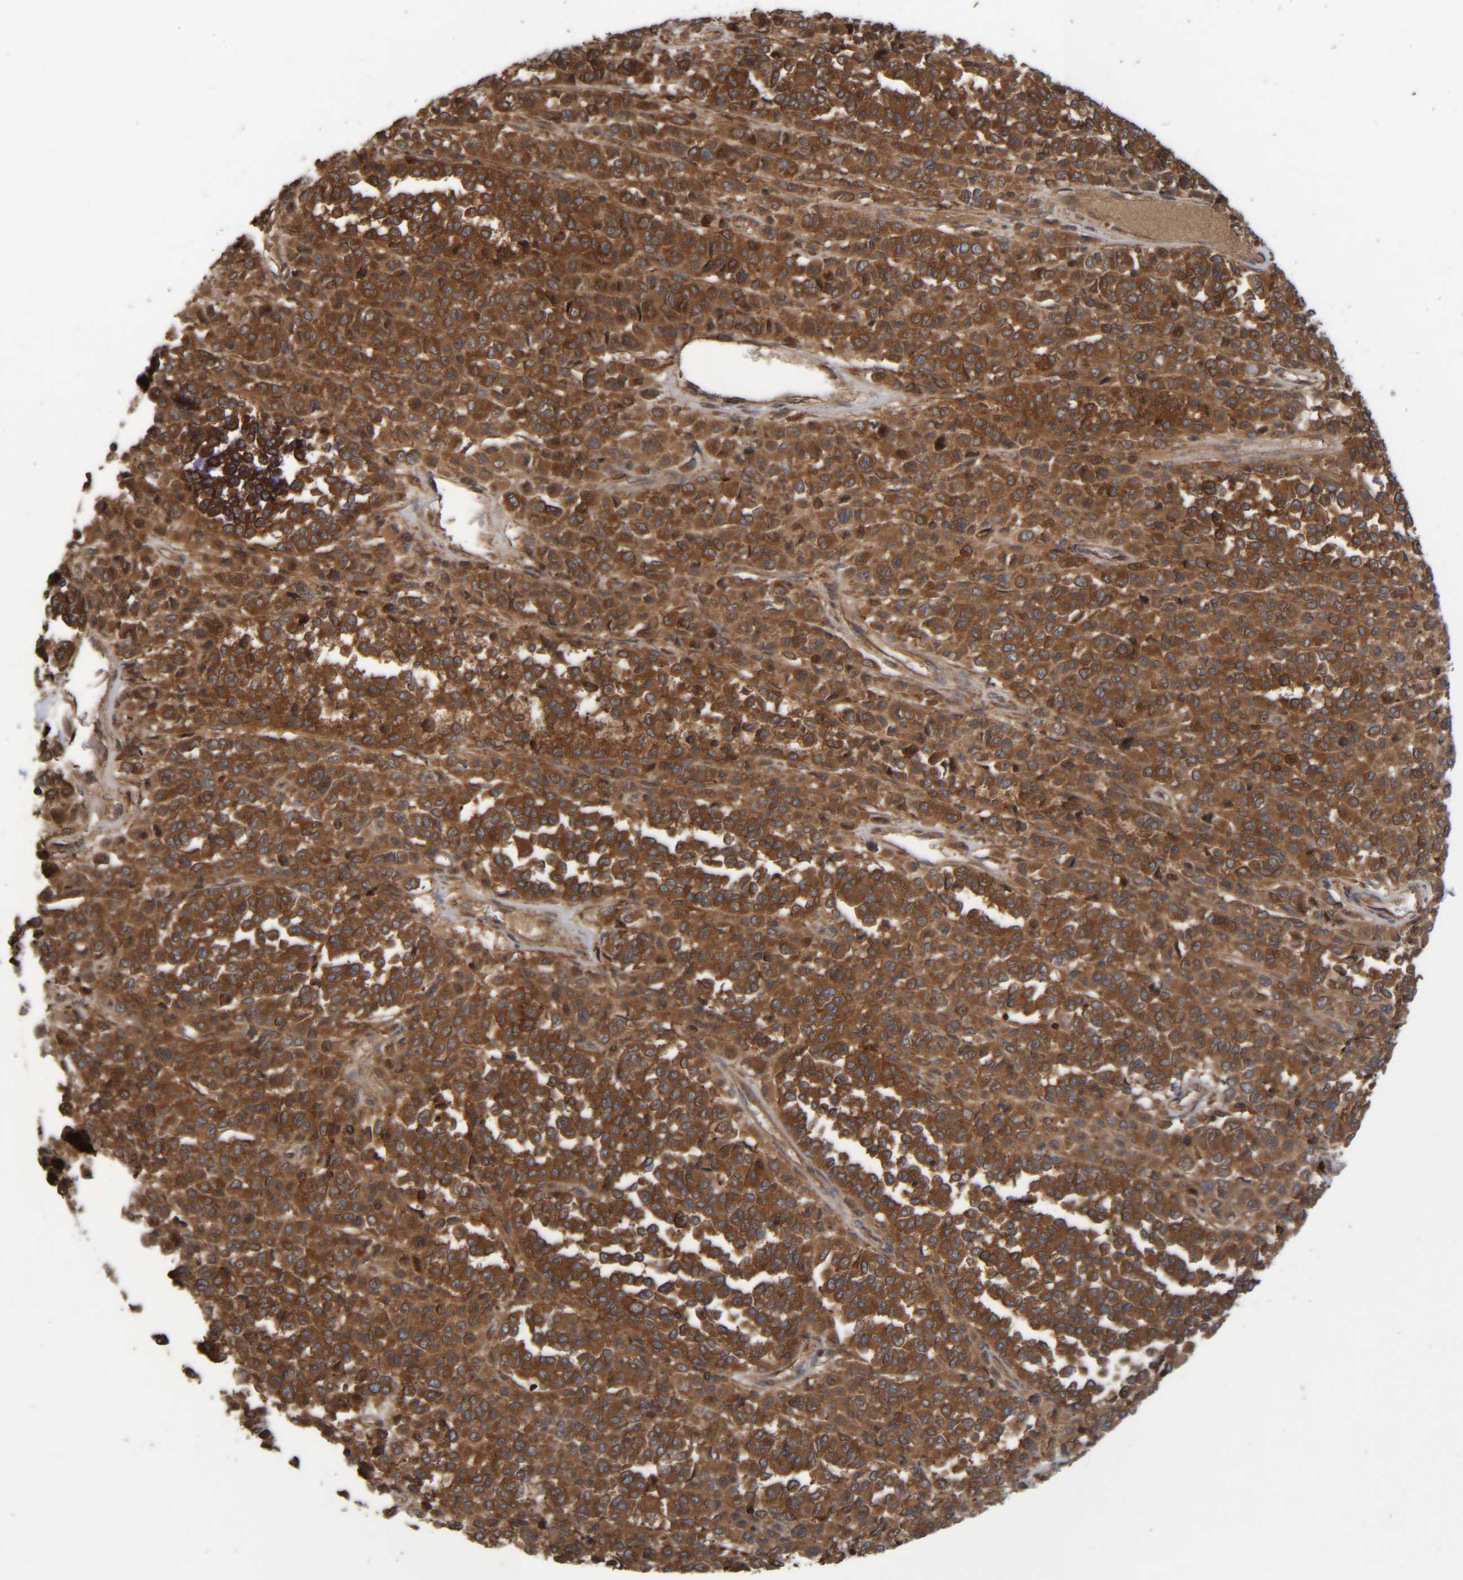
{"staining": {"intensity": "strong", "quantity": ">75%", "location": "cytoplasmic/membranous"}, "tissue": "melanoma", "cell_type": "Tumor cells", "image_type": "cancer", "snomed": [{"axis": "morphology", "description": "Malignant melanoma, Metastatic site"}, {"axis": "topography", "description": "Pancreas"}], "caption": "Immunohistochemistry photomicrograph of melanoma stained for a protein (brown), which shows high levels of strong cytoplasmic/membranous expression in approximately >75% of tumor cells.", "gene": "CCDC57", "patient": {"sex": "female", "age": 30}}